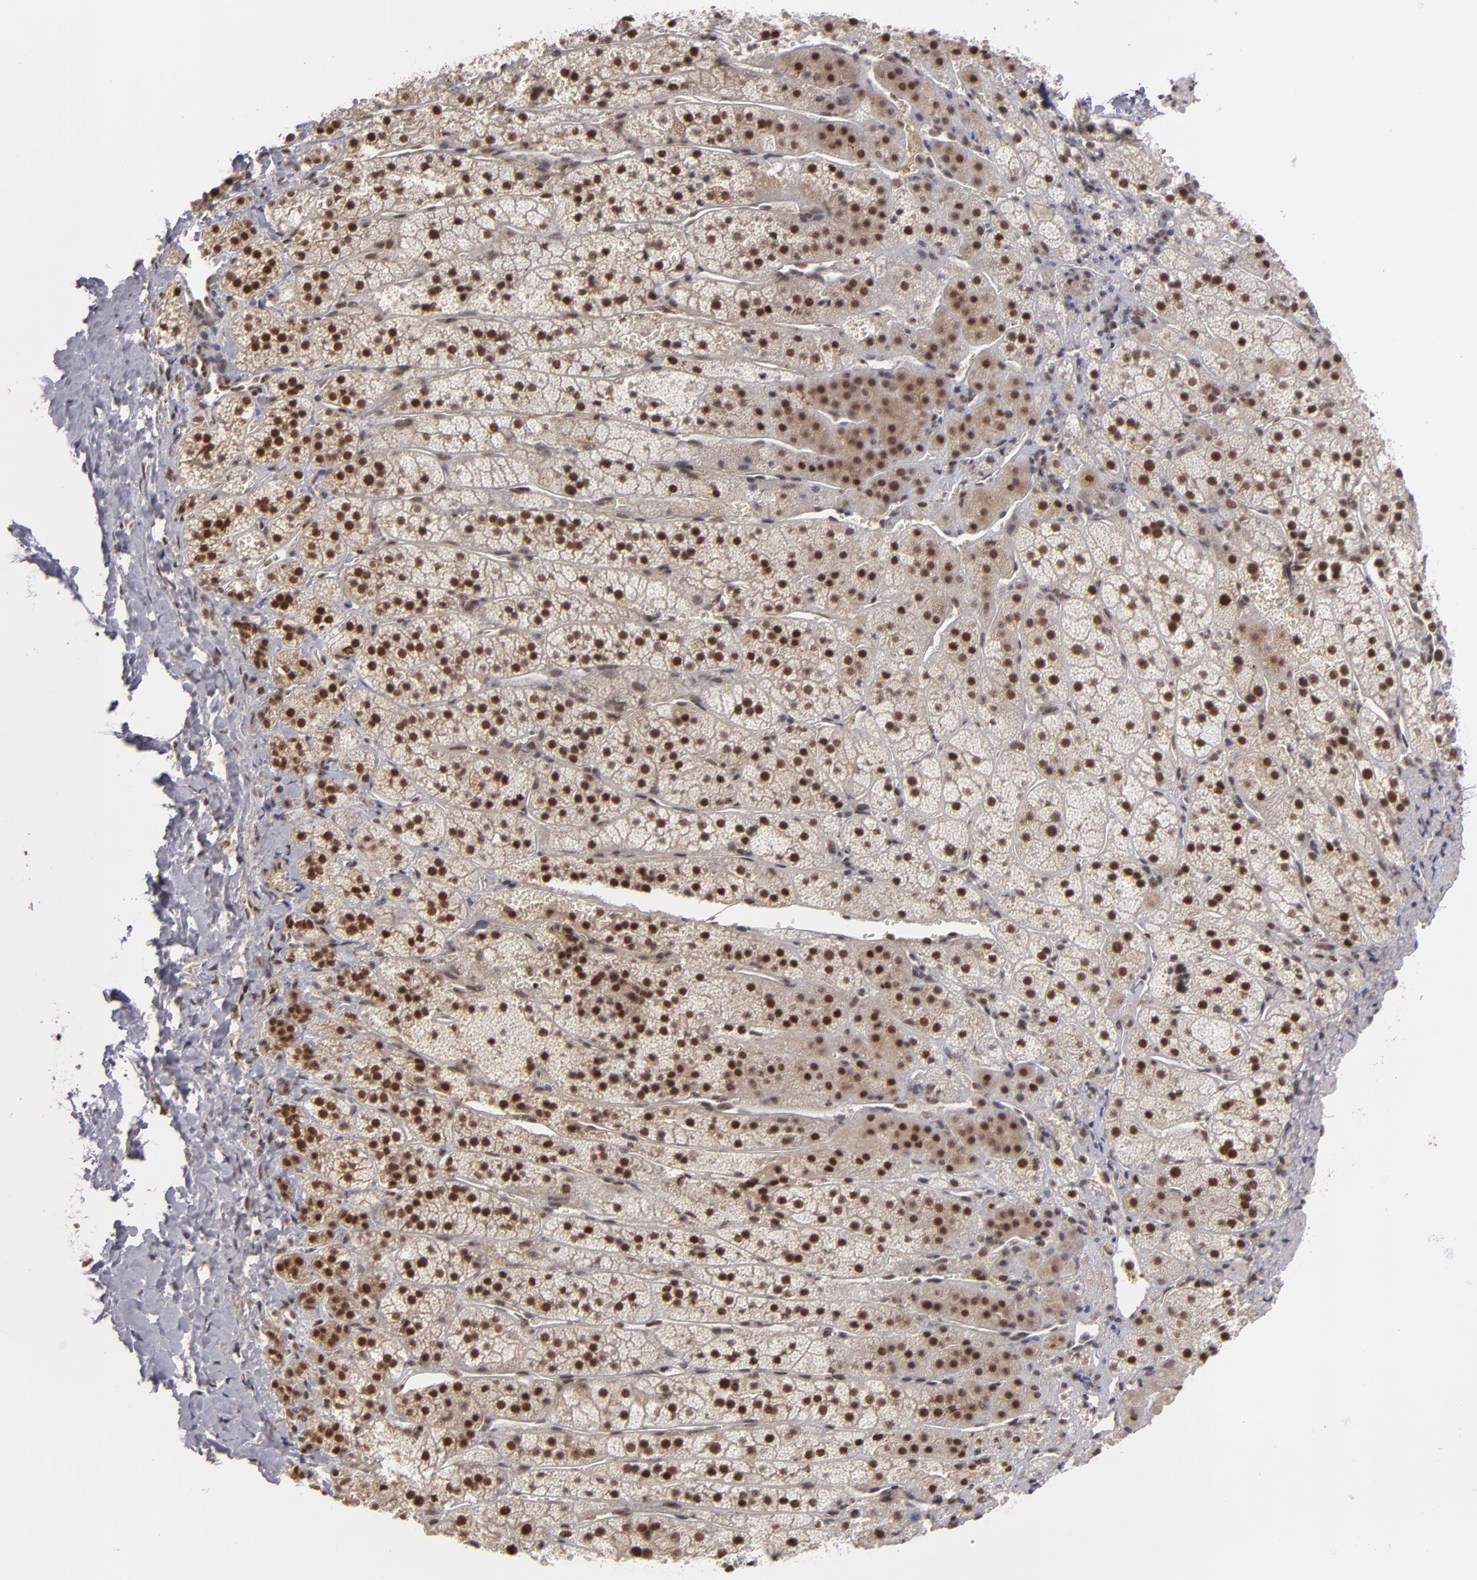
{"staining": {"intensity": "strong", "quantity": ">75%", "location": "nuclear"}, "tissue": "adrenal gland", "cell_type": "Glandular cells", "image_type": "normal", "snomed": [{"axis": "morphology", "description": "Normal tissue, NOS"}, {"axis": "topography", "description": "Adrenal gland"}], "caption": "Protein staining reveals strong nuclear positivity in about >75% of glandular cells in benign adrenal gland.", "gene": "ZNF234", "patient": {"sex": "female", "age": 44}}